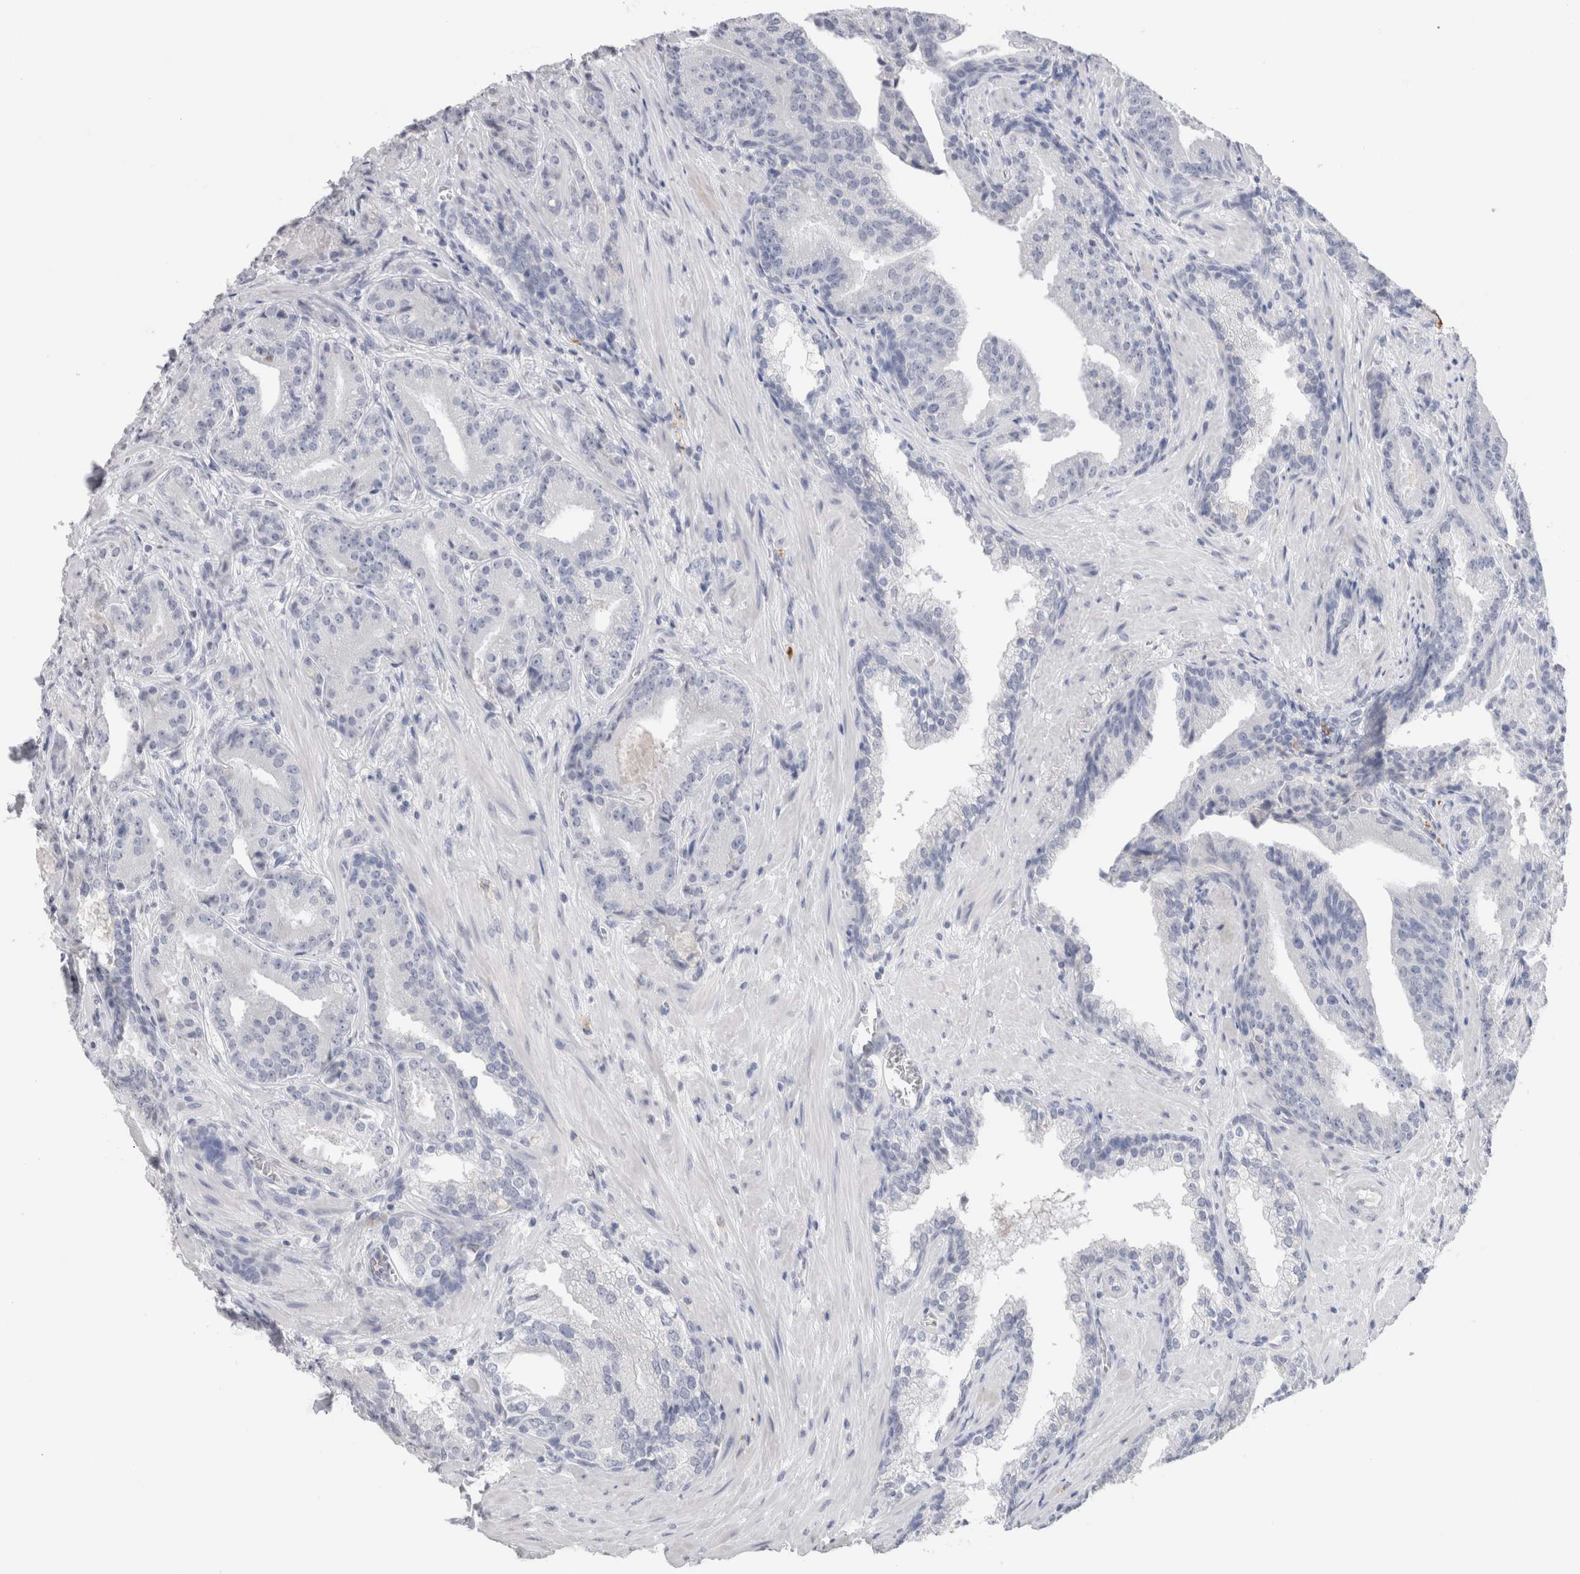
{"staining": {"intensity": "negative", "quantity": "none", "location": "none"}, "tissue": "prostate cancer", "cell_type": "Tumor cells", "image_type": "cancer", "snomed": [{"axis": "morphology", "description": "Adenocarcinoma, Low grade"}, {"axis": "topography", "description": "Prostate"}], "caption": "DAB (3,3'-diaminobenzidine) immunohistochemical staining of human prostate low-grade adenocarcinoma demonstrates no significant staining in tumor cells.", "gene": "LAMP3", "patient": {"sex": "male", "age": 67}}